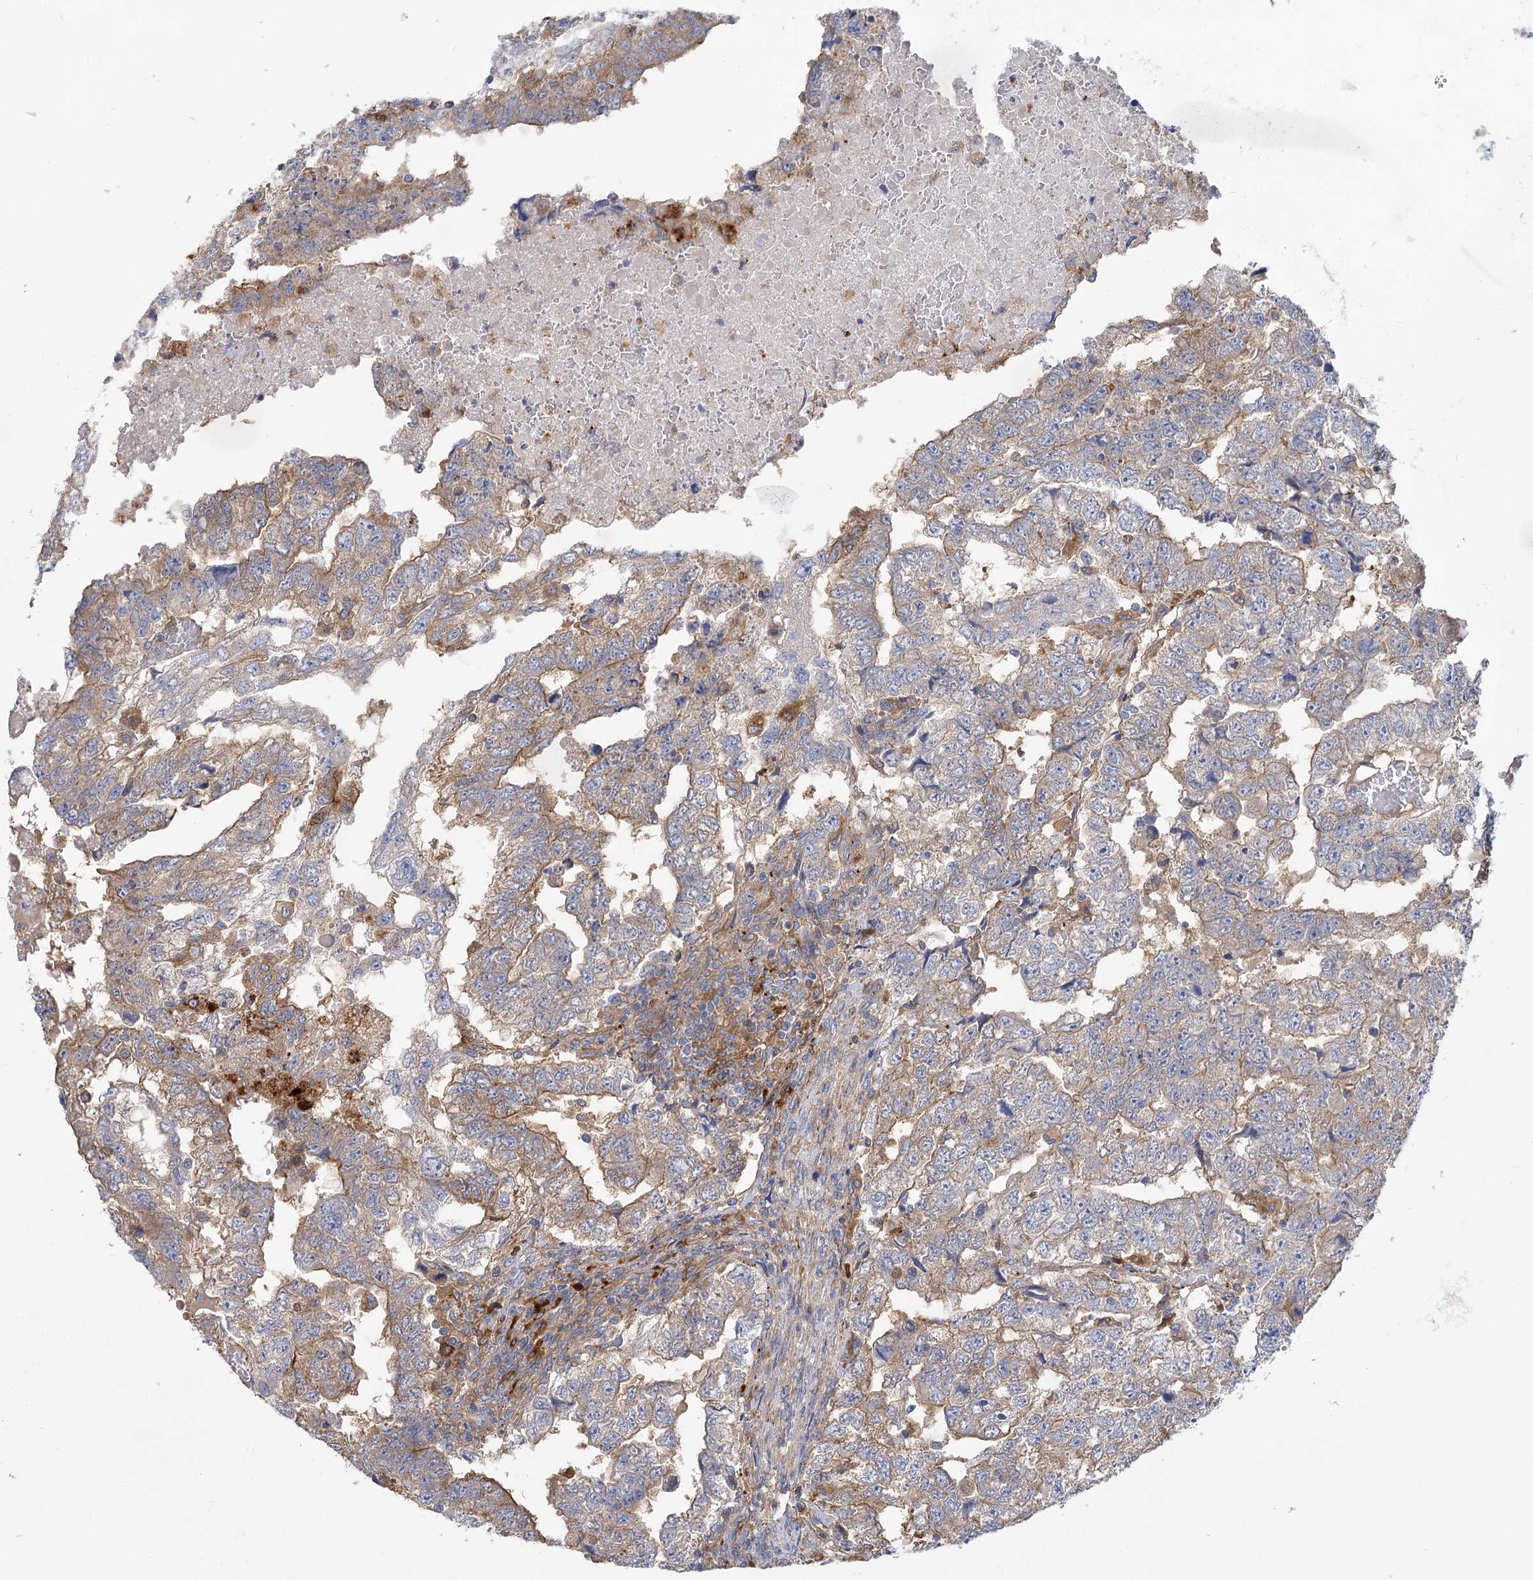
{"staining": {"intensity": "weak", "quantity": "25%-75%", "location": "cytoplasmic/membranous"}, "tissue": "testis cancer", "cell_type": "Tumor cells", "image_type": "cancer", "snomed": [{"axis": "morphology", "description": "Carcinoma, Embryonal, NOS"}, {"axis": "topography", "description": "Testis"}], "caption": "Protein expression analysis of testis cancer shows weak cytoplasmic/membranous expression in about 25%-75% of tumor cells.", "gene": "GUSB", "patient": {"sex": "male", "age": 36}}